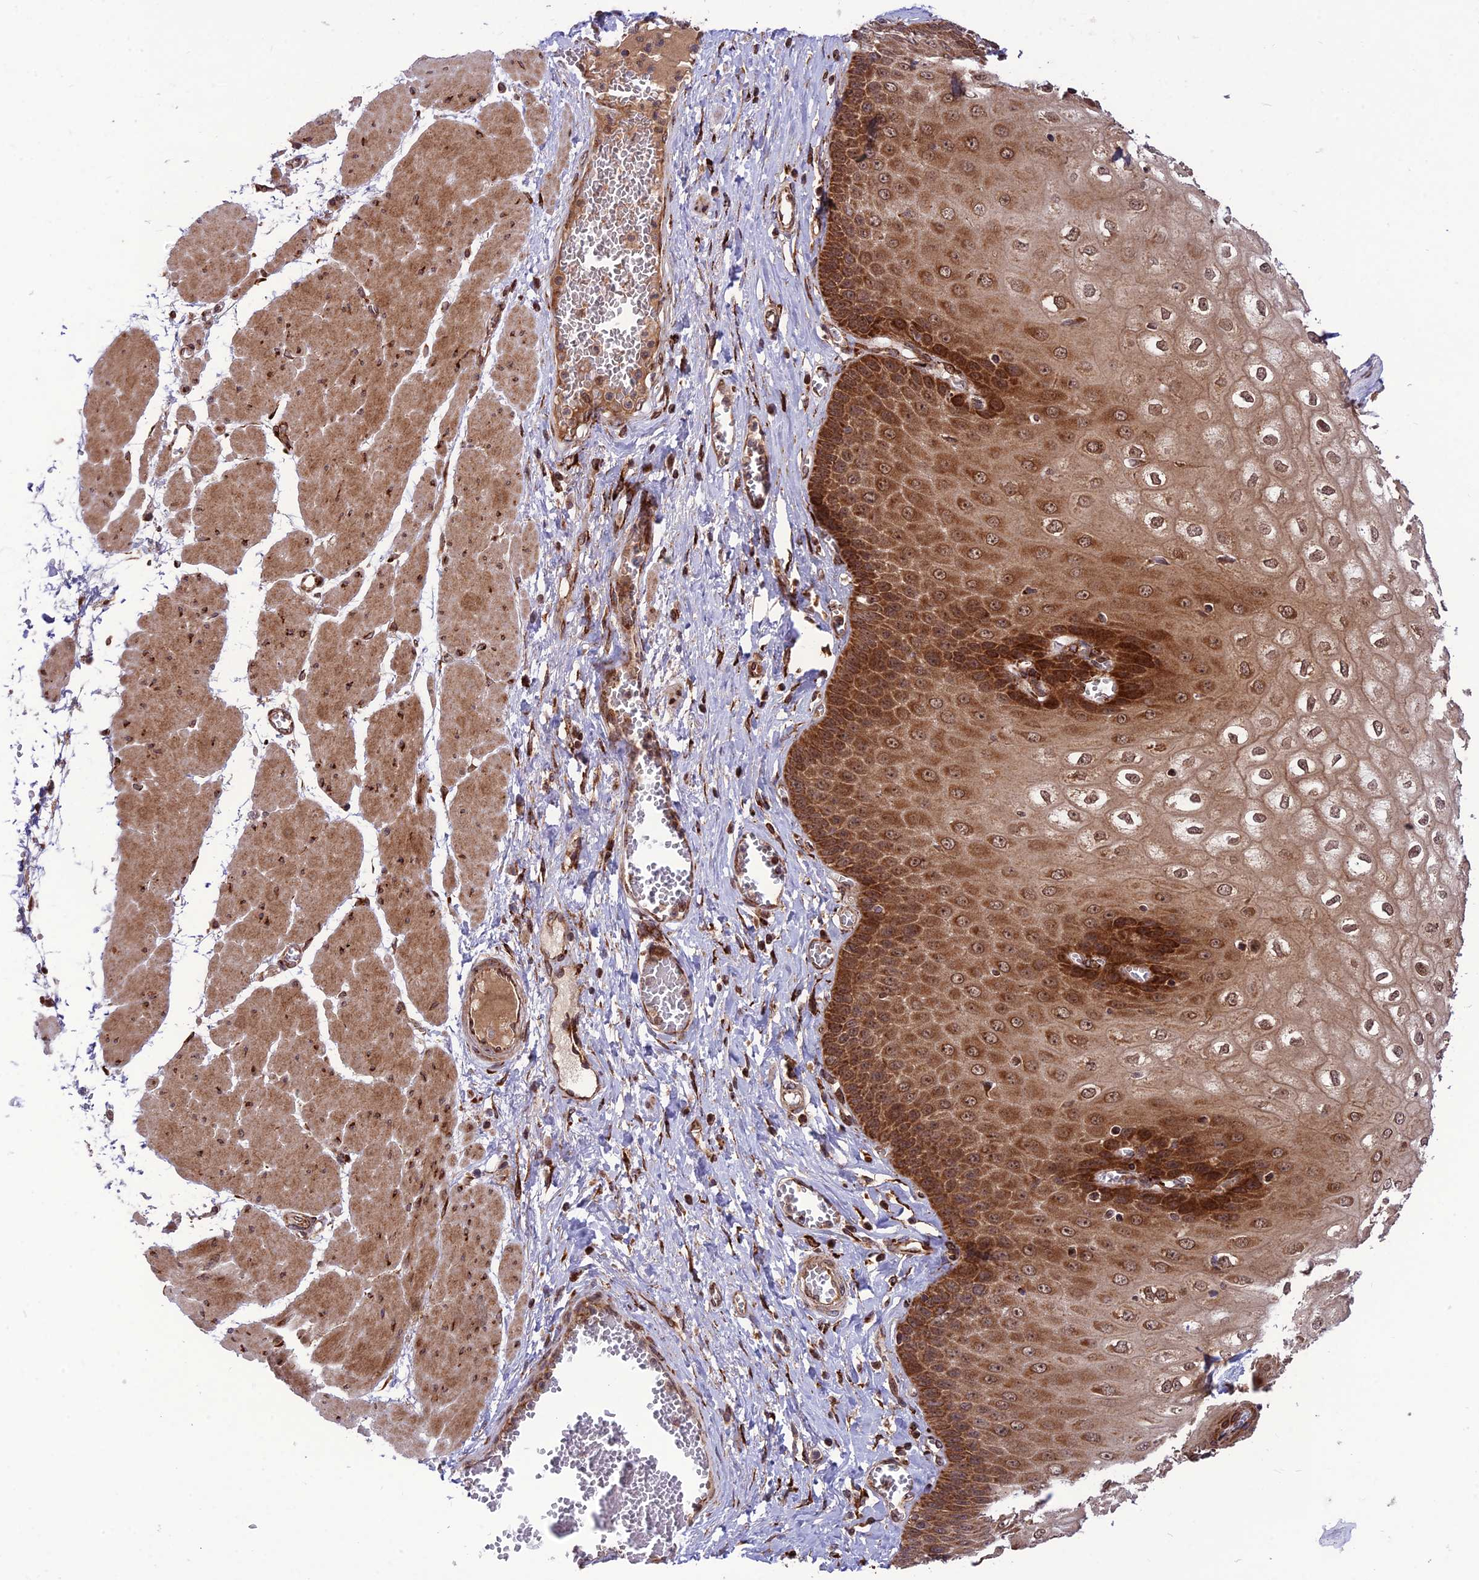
{"staining": {"intensity": "strong", "quantity": ">75%", "location": "cytoplasmic/membranous,nuclear"}, "tissue": "esophagus", "cell_type": "Squamous epithelial cells", "image_type": "normal", "snomed": [{"axis": "morphology", "description": "Normal tissue, NOS"}, {"axis": "topography", "description": "Esophagus"}], "caption": "Immunohistochemical staining of benign esophagus displays strong cytoplasmic/membranous,nuclear protein positivity in approximately >75% of squamous epithelial cells.", "gene": "CRTAP", "patient": {"sex": "male", "age": 60}}